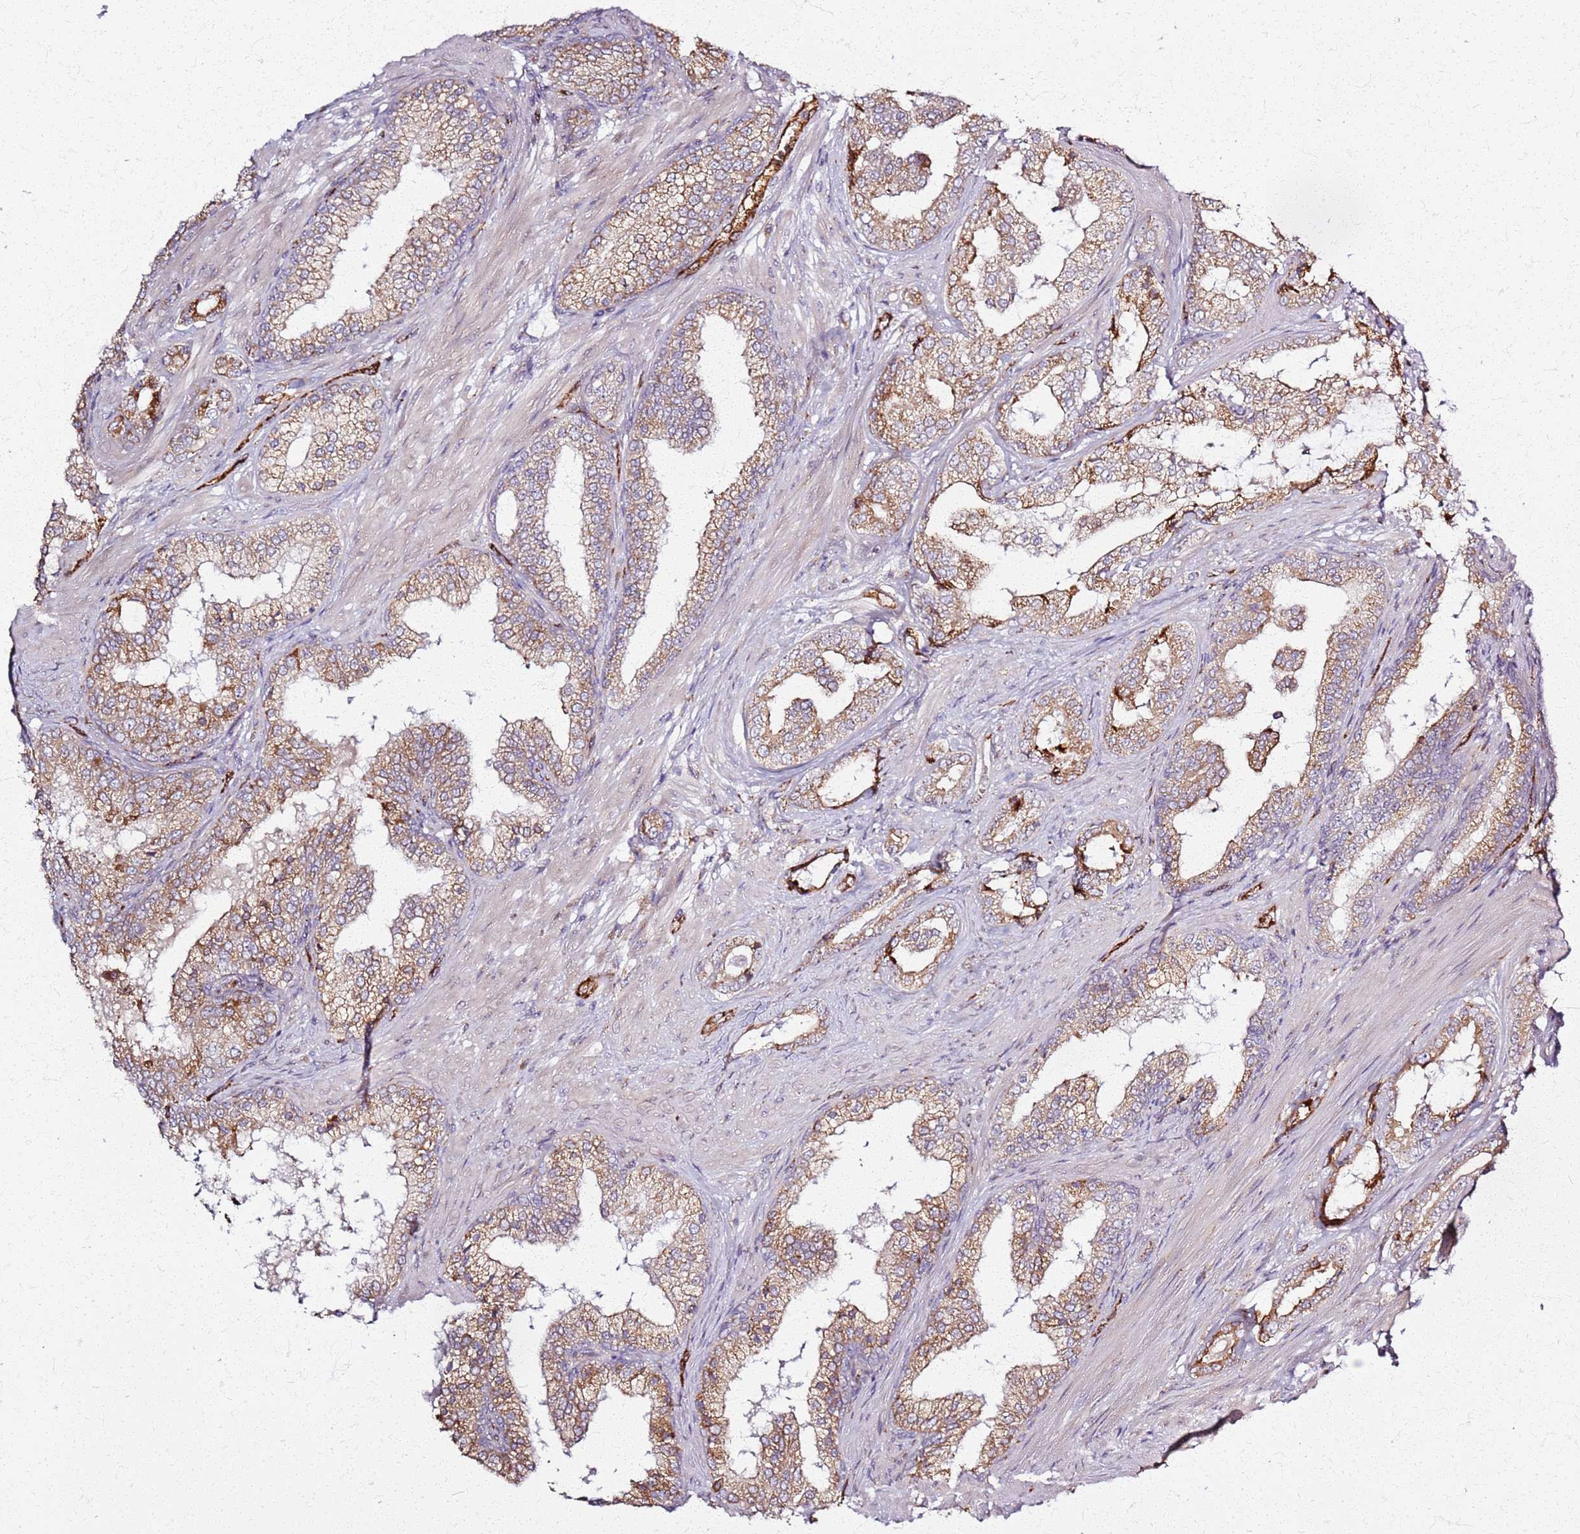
{"staining": {"intensity": "moderate", "quantity": ">75%", "location": "cytoplasmic/membranous"}, "tissue": "prostate cancer", "cell_type": "Tumor cells", "image_type": "cancer", "snomed": [{"axis": "morphology", "description": "Adenocarcinoma, High grade"}, {"axis": "topography", "description": "Prostate"}], "caption": "Prostate cancer (high-grade adenocarcinoma) stained with a protein marker reveals moderate staining in tumor cells.", "gene": "KRI1", "patient": {"sex": "male", "age": 60}}